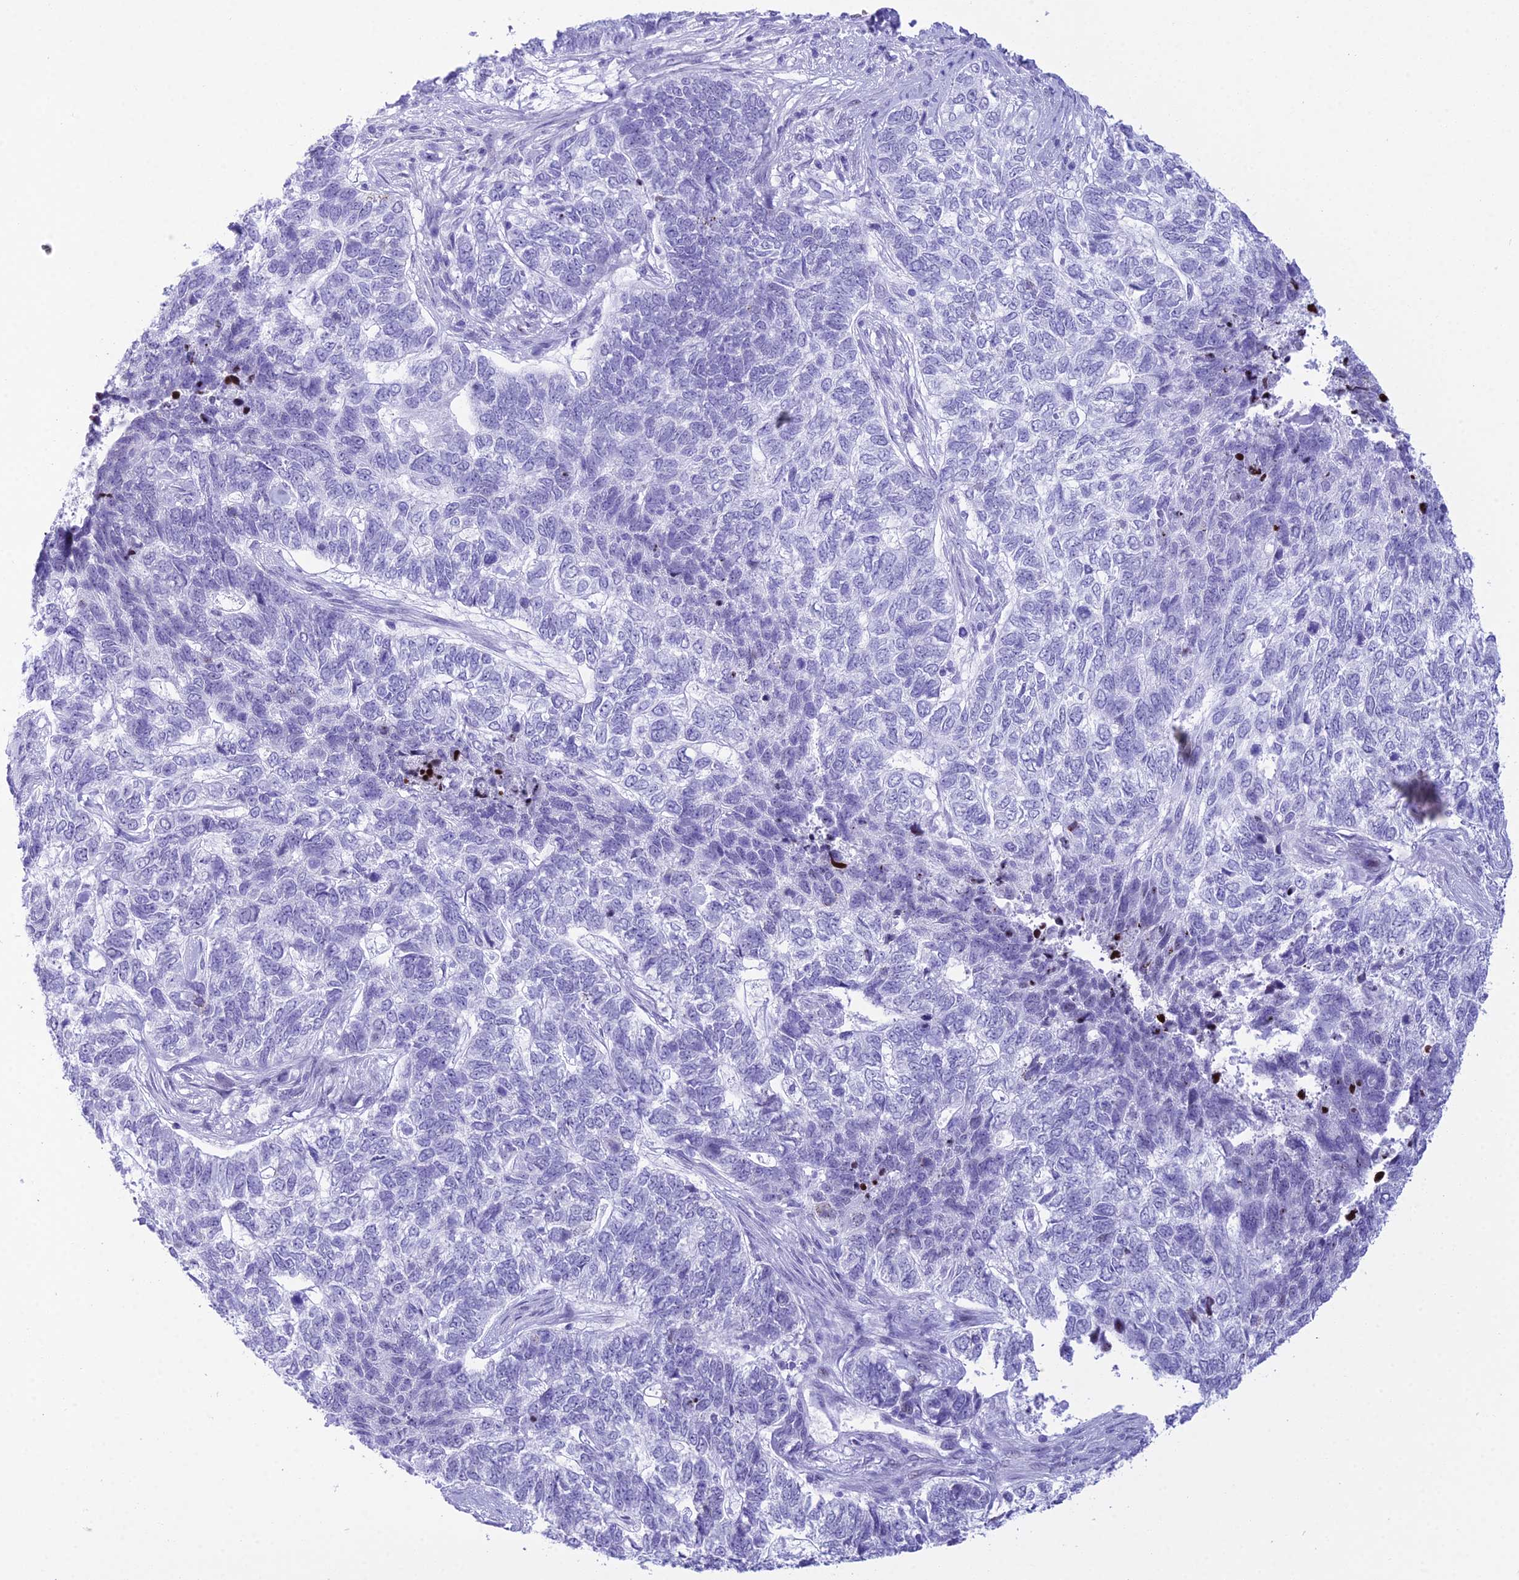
{"staining": {"intensity": "negative", "quantity": "none", "location": "none"}, "tissue": "skin cancer", "cell_type": "Tumor cells", "image_type": "cancer", "snomed": [{"axis": "morphology", "description": "Basal cell carcinoma"}, {"axis": "topography", "description": "Skin"}], "caption": "Basal cell carcinoma (skin) was stained to show a protein in brown. There is no significant positivity in tumor cells. (DAB (3,3'-diaminobenzidine) IHC with hematoxylin counter stain).", "gene": "RNPS1", "patient": {"sex": "female", "age": 65}}